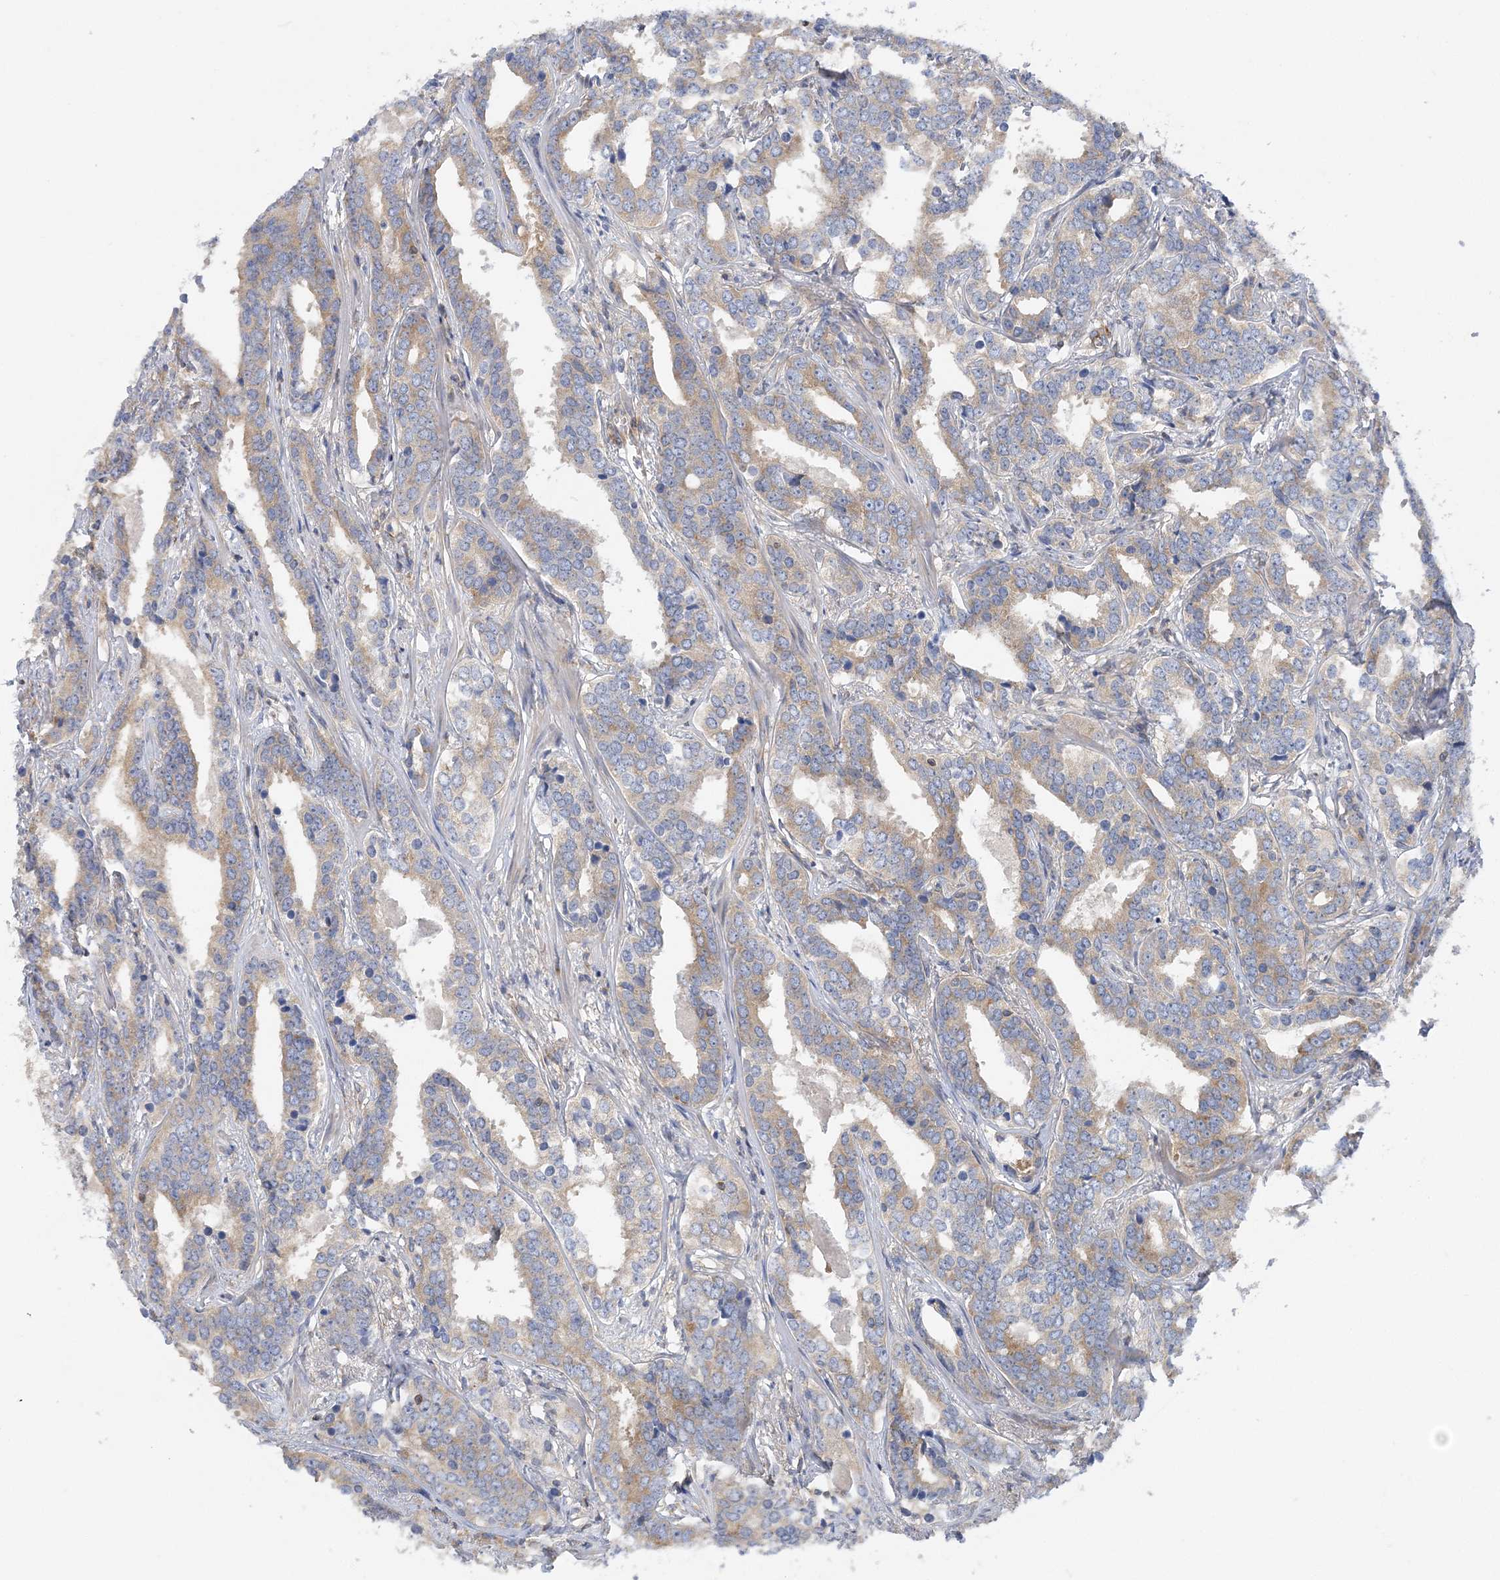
{"staining": {"intensity": "moderate", "quantity": ">75%", "location": "cytoplasmic/membranous"}, "tissue": "prostate cancer", "cell_type": "Tumor cells", "image_type": "cancer", "snomed": [{"axis": "morphology", "description": "Adenocarcinoma, High grade"}, {"axis": "topography", "description": "Prostate"}], "caption": "Brown immunohistochemical staining in prostate cancer shows moderate cytoplasmic/membranous expression in about >75% of tumor cells. The staining was performed using DAB, with brown indicating positive protein expression. Nuclei are stained blue with hematoxylin.", "gene": "FAM114A2", "patient": {"sex": "male", "age": 62}}